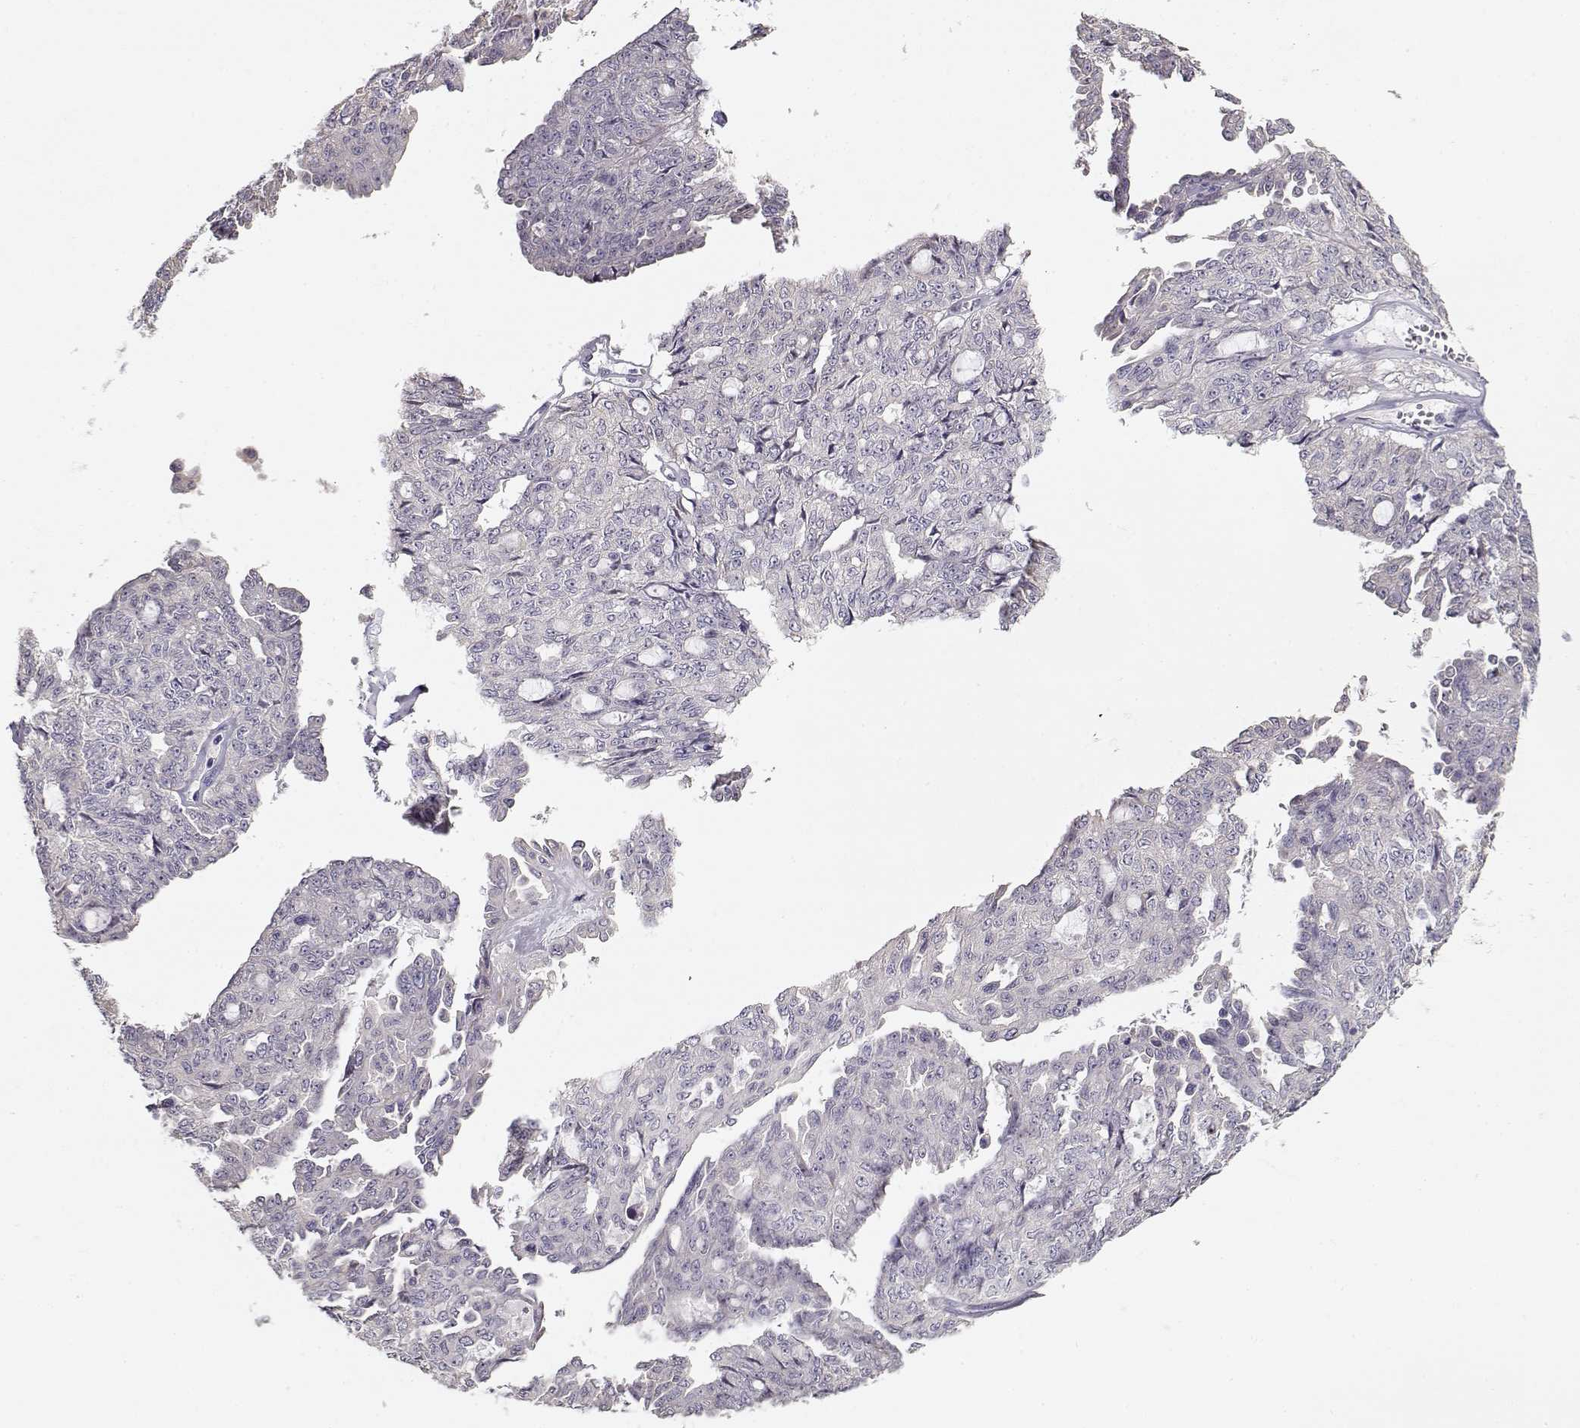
{"staining": {"intensity": "negative", "quantity": "none", "location": "none"}, "tissue": "ovarian cancer", "cell_type": "Tumor cells", "image_type": "cancer", "snomed": [{"axis": "morphology", "description": "Cystadenocarcinoma, serous, NOS"}, {"axis": "topography", "description": "Ovary"}], "caption": "The immunohistochemistry photomicrograph has no significant positivity in tumor cells of ovarian serous cystadenocarcinoma tissue.", "gene": "GLIPR1L2", "patient": {"sex": "female", "age": 71}}